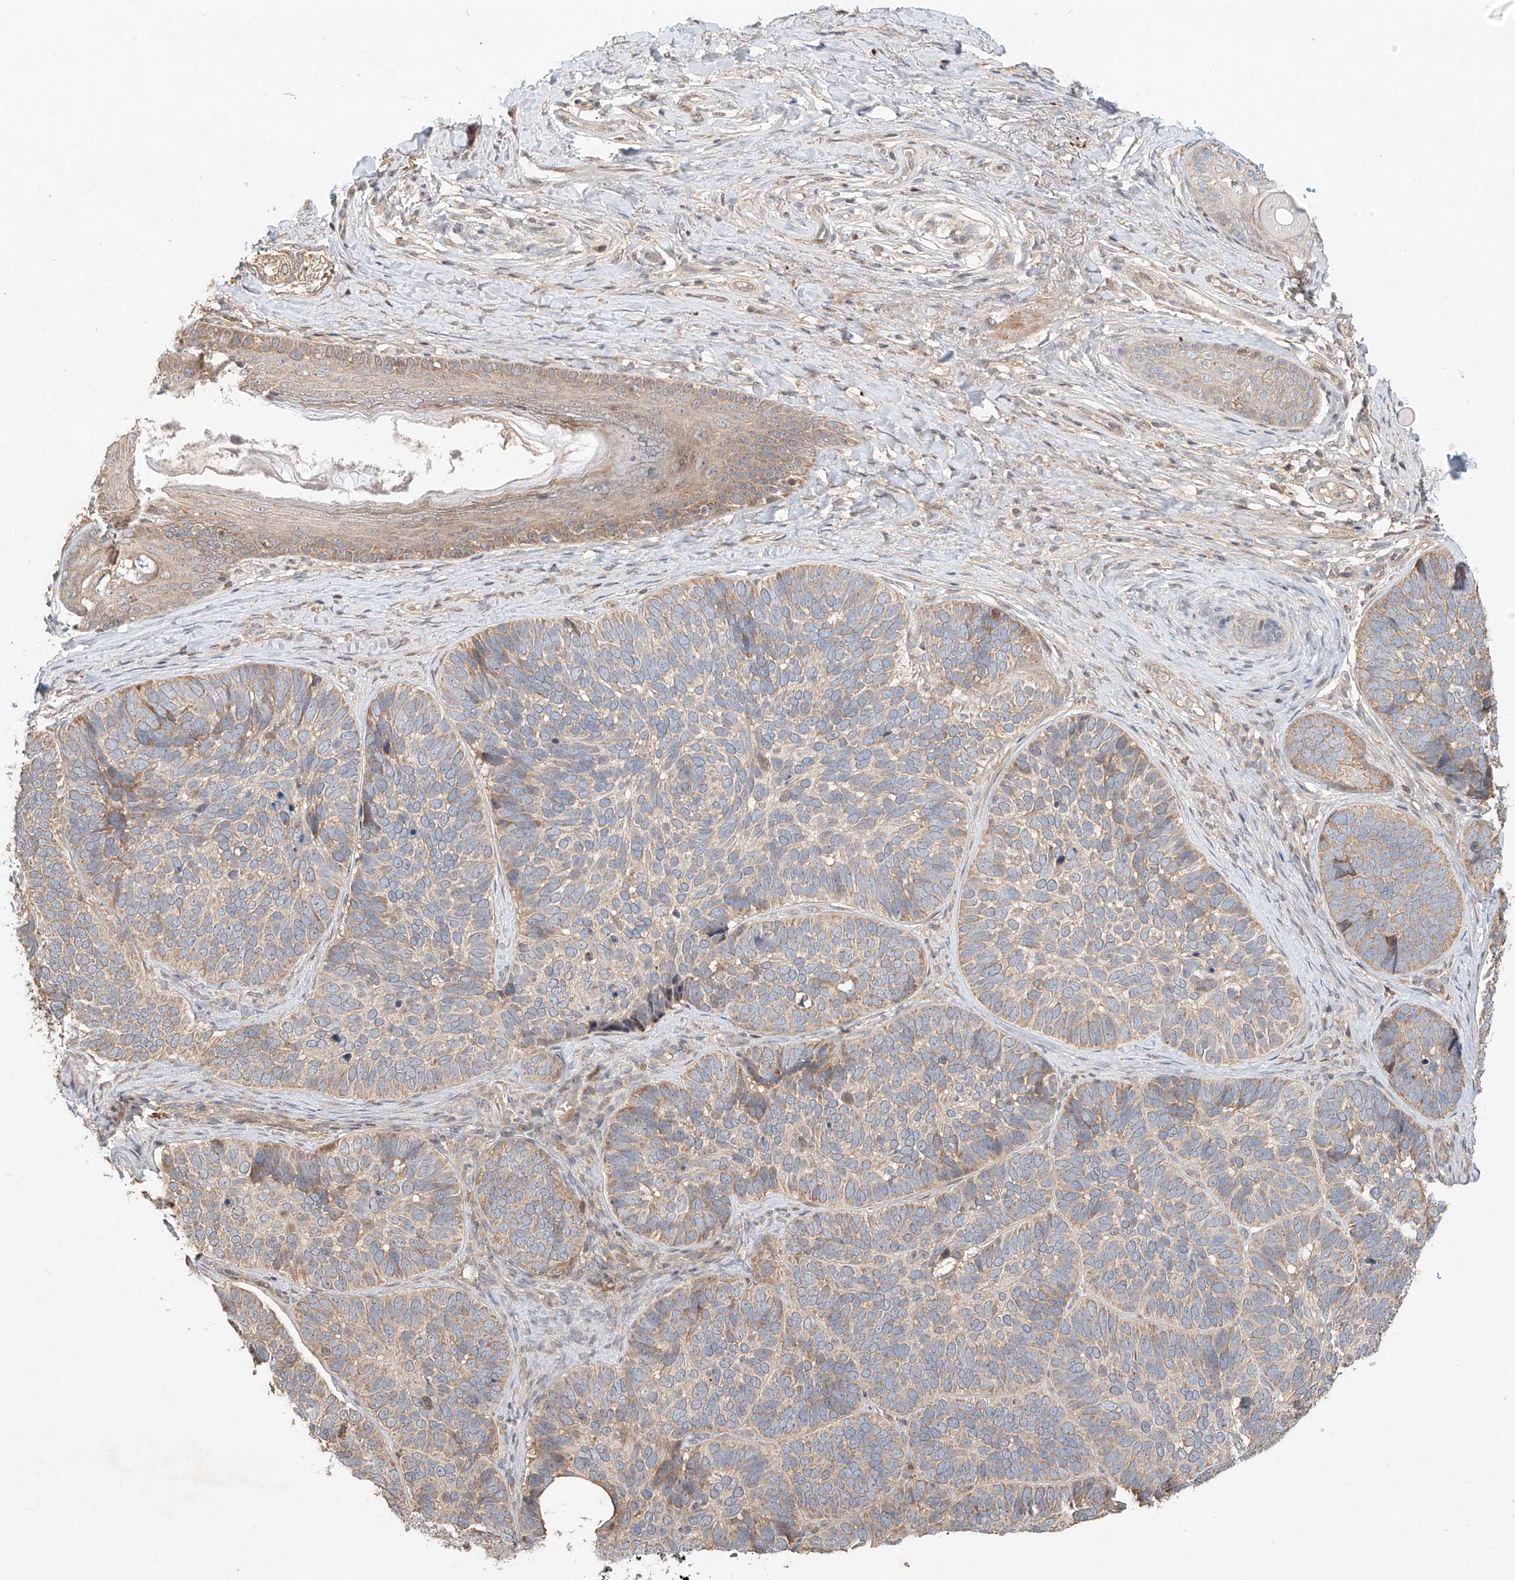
{"staining": {"intensity": "weak", "quantity": "25%-75%", "location": "cytoplasmic/membranous"}, "tissue": "skin cancer", "cell_type": "Tumor cells", "image_type": "cancer", "snomed": [{"axis": "morphology", "description": "Basal cell carcinoma"}, {"axis": "topography", "description": "Skin"}], "caption": "This is a micrograph of immunohistochemistry staining of skin cancer, which shows weak positivity in the cytoplasmic/membranous of tumor cells.", "gene": "TMEM61", "patient": {"sex": "male", "age": 62}}